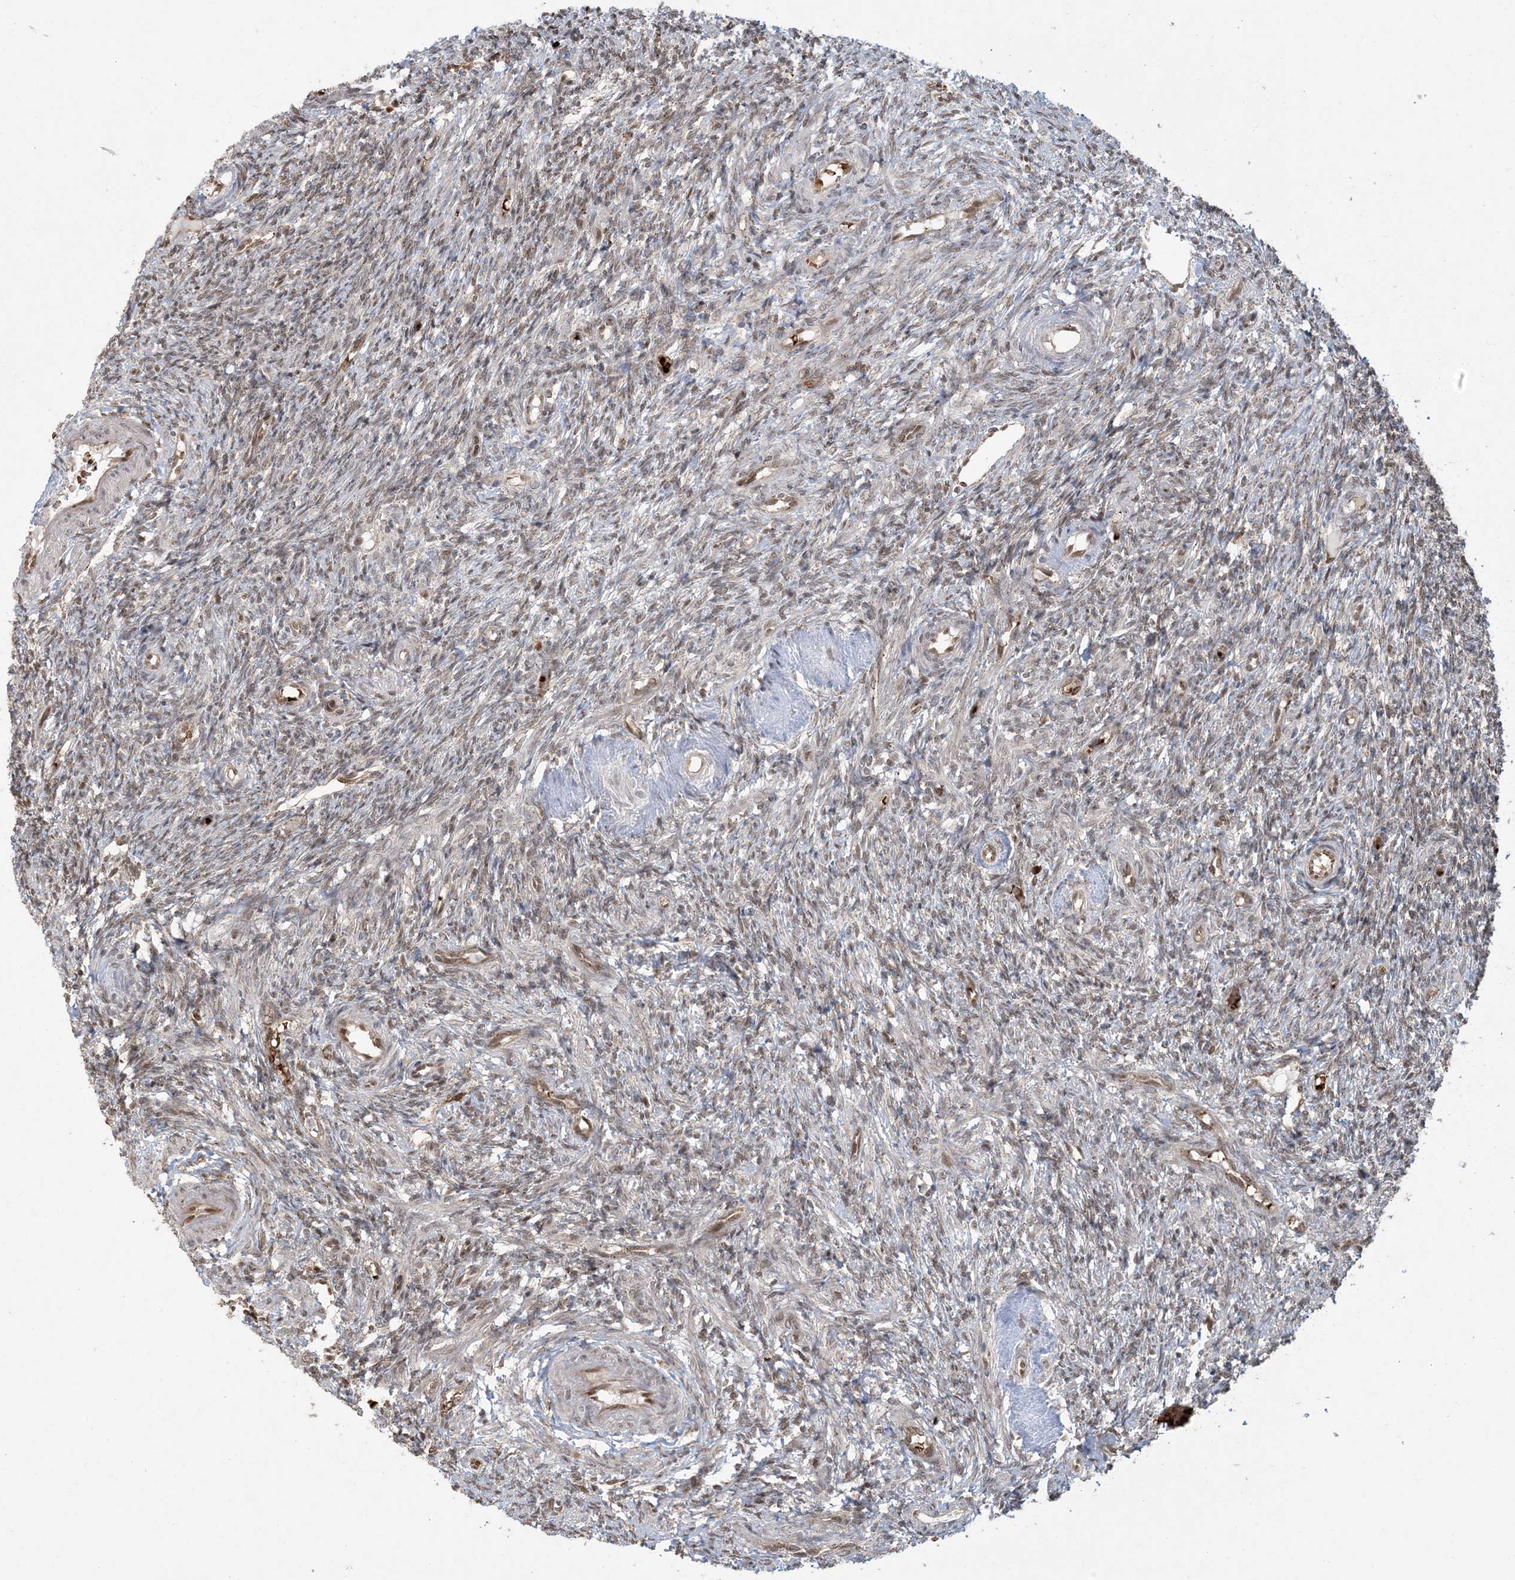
{"staining": {"intensity": "moderate", "quantity": "<25%", "location": "nuclear"}, "tissue": "ovary", "cell_type": "Ovarian stroma cells", "image_type": "normal", "snomed": [{"axis": "morphology", "description": "Normal tissue, NOS"}, {"axis": "topography", "description": "Ovary"}], "caption": "Protein analysis of unremarkable ovary displays moderate nuclear positivity in about <25% of ovarian stroma cells.", "gene": "ABCF3", "patient": {"sex": "female", "age": 27}}